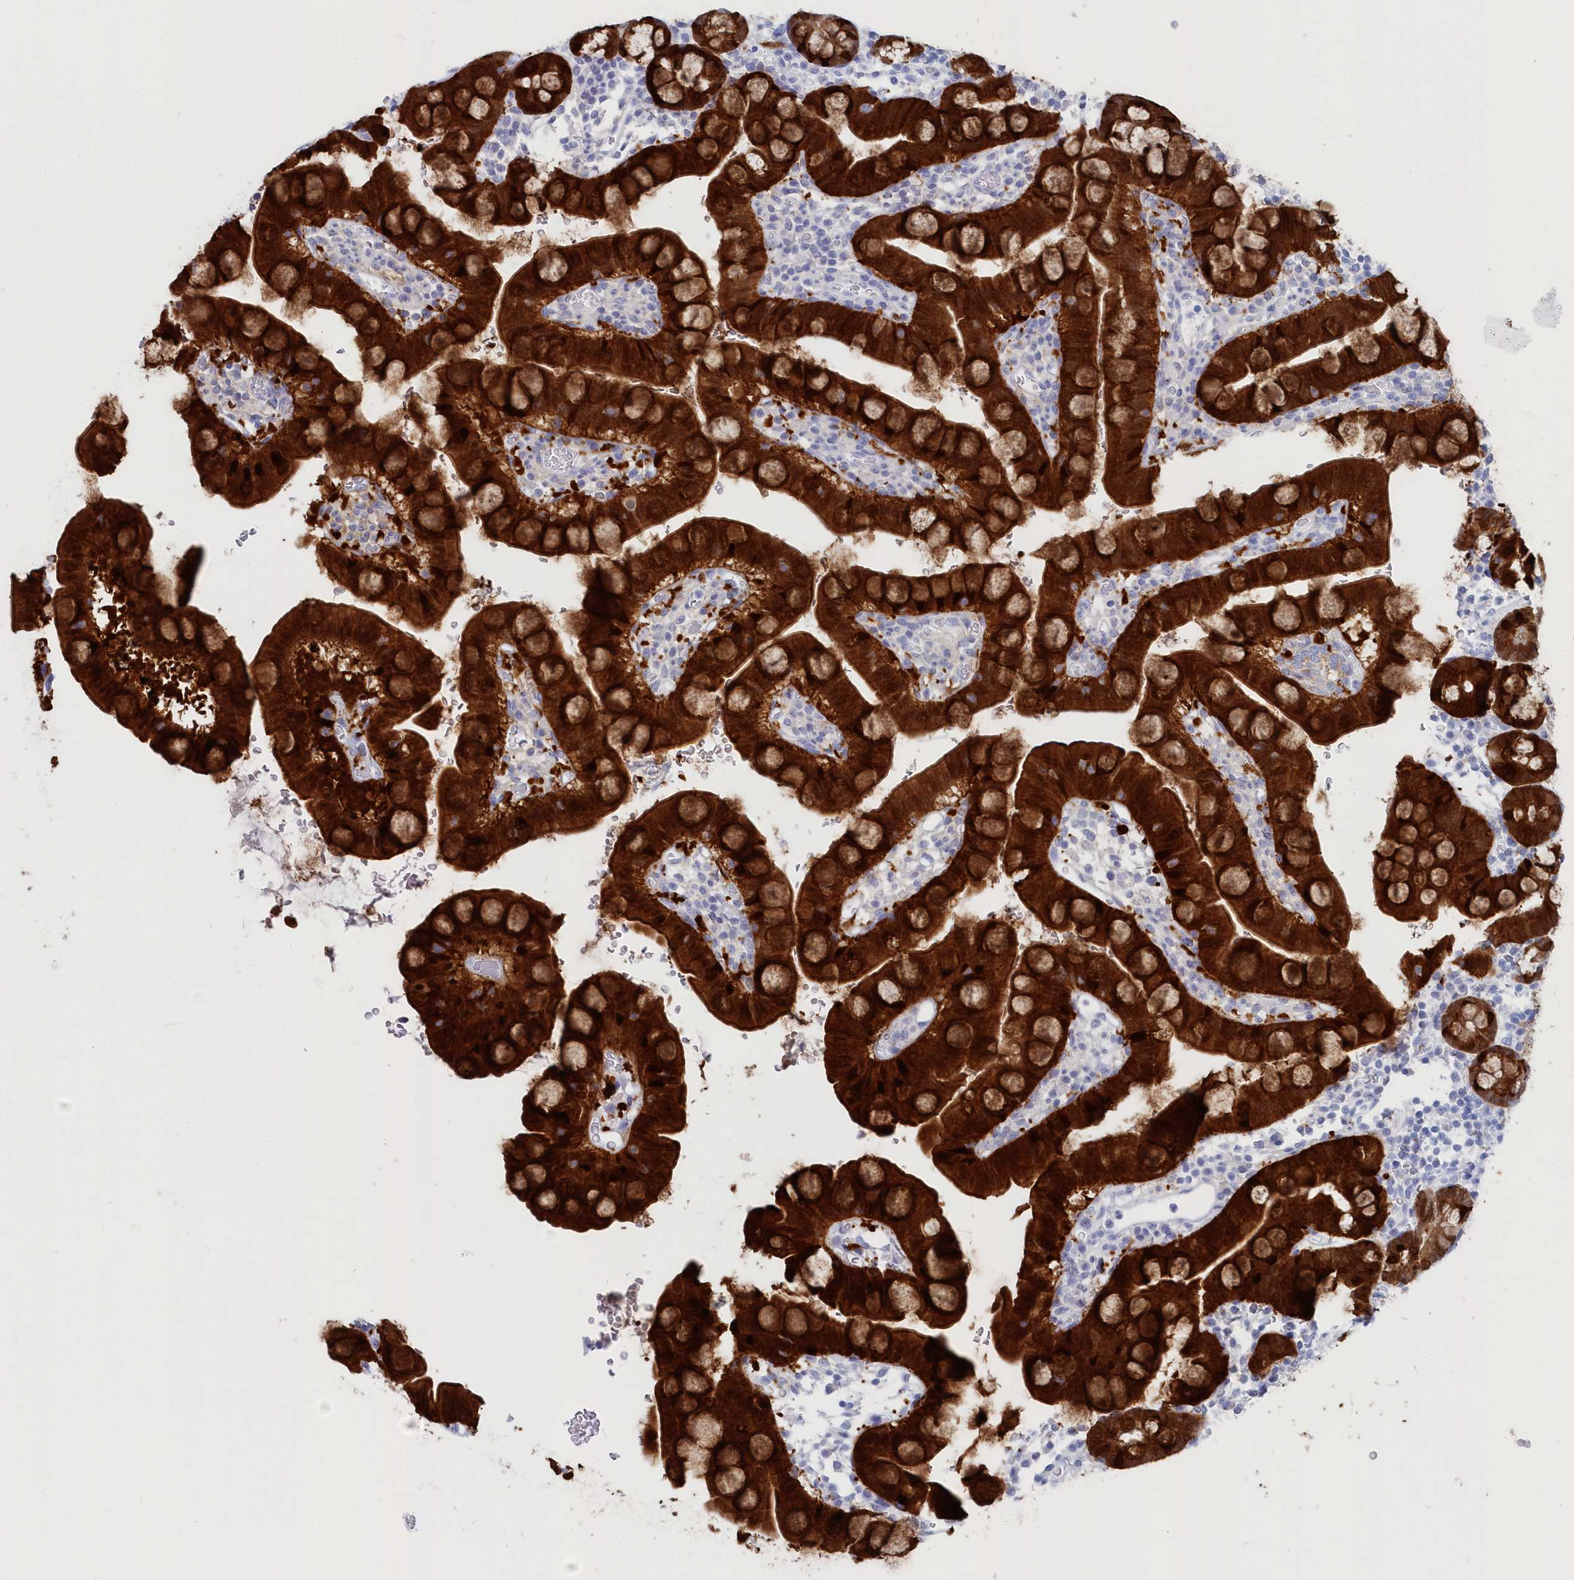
{"staining": {"intensity": "strong", "quantity": ">75%", "location": "cytoplasmic/membranous"}, "tissue": "small intestine", "cell_type": "Glandular cells", "image_type": "normal", "snomed": [{"axis": "morphology", "description": "Normal tissue, NOS"}, {"axis": "topography", "description": "Stomach, upper"}, {"axis": "topography", "description": "Stomach, lower"}, {"axis": "topography", "description": "Small intestine"}], "caption": "Approximately >75% of glandular cells in normal human small intestine exhibit strong cytoplasmic/membranous protein staining as visualized by brown immunohistochemical staining.", "gene": "CSNK1G2", "patient": {"sex": "male", "age": 68}}